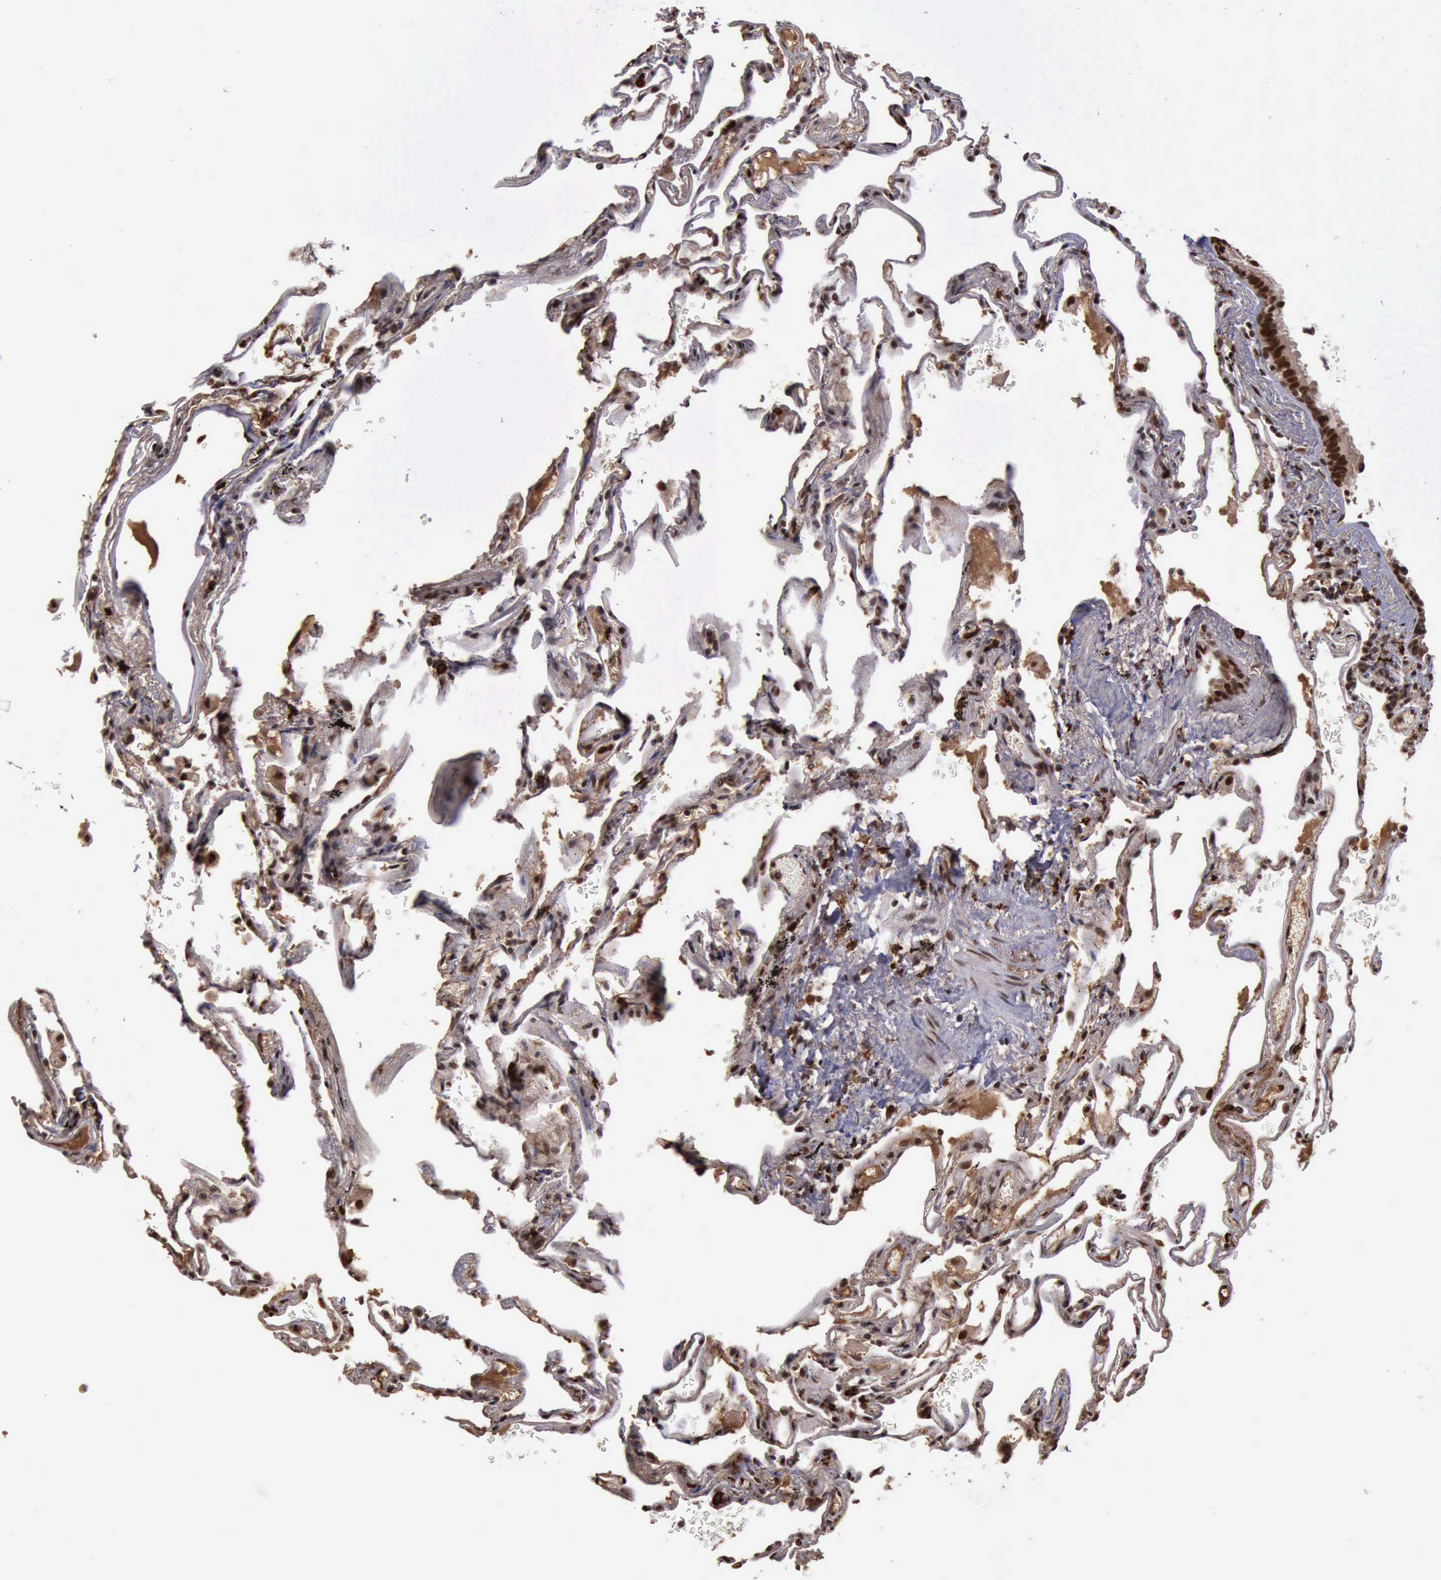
{"staining": {"intensity": "strong", "quantity": ">75%", "location": "cytoplasmic/membranous,nuclear"}, "tissue": "lung", "cell_type": "Alveolar cells", "image_type": "normal", "snomed": [{"axis": "morphology", "description": "Normal tissue, NOS"}, {"axis": "morphology", "description": "Inflammation, NOS"}, {"axis": "topography", "description": "Lung"}], "caption": "The micrograph exhibits a brown stain indicating the presence of a protein in the cytoplasmic/membranous,nuclear of alveolar cells in lung. Nuclei are stained in blue.", "gene": "TRMT2A", "patient": {"sex": "male", "age": 69}}